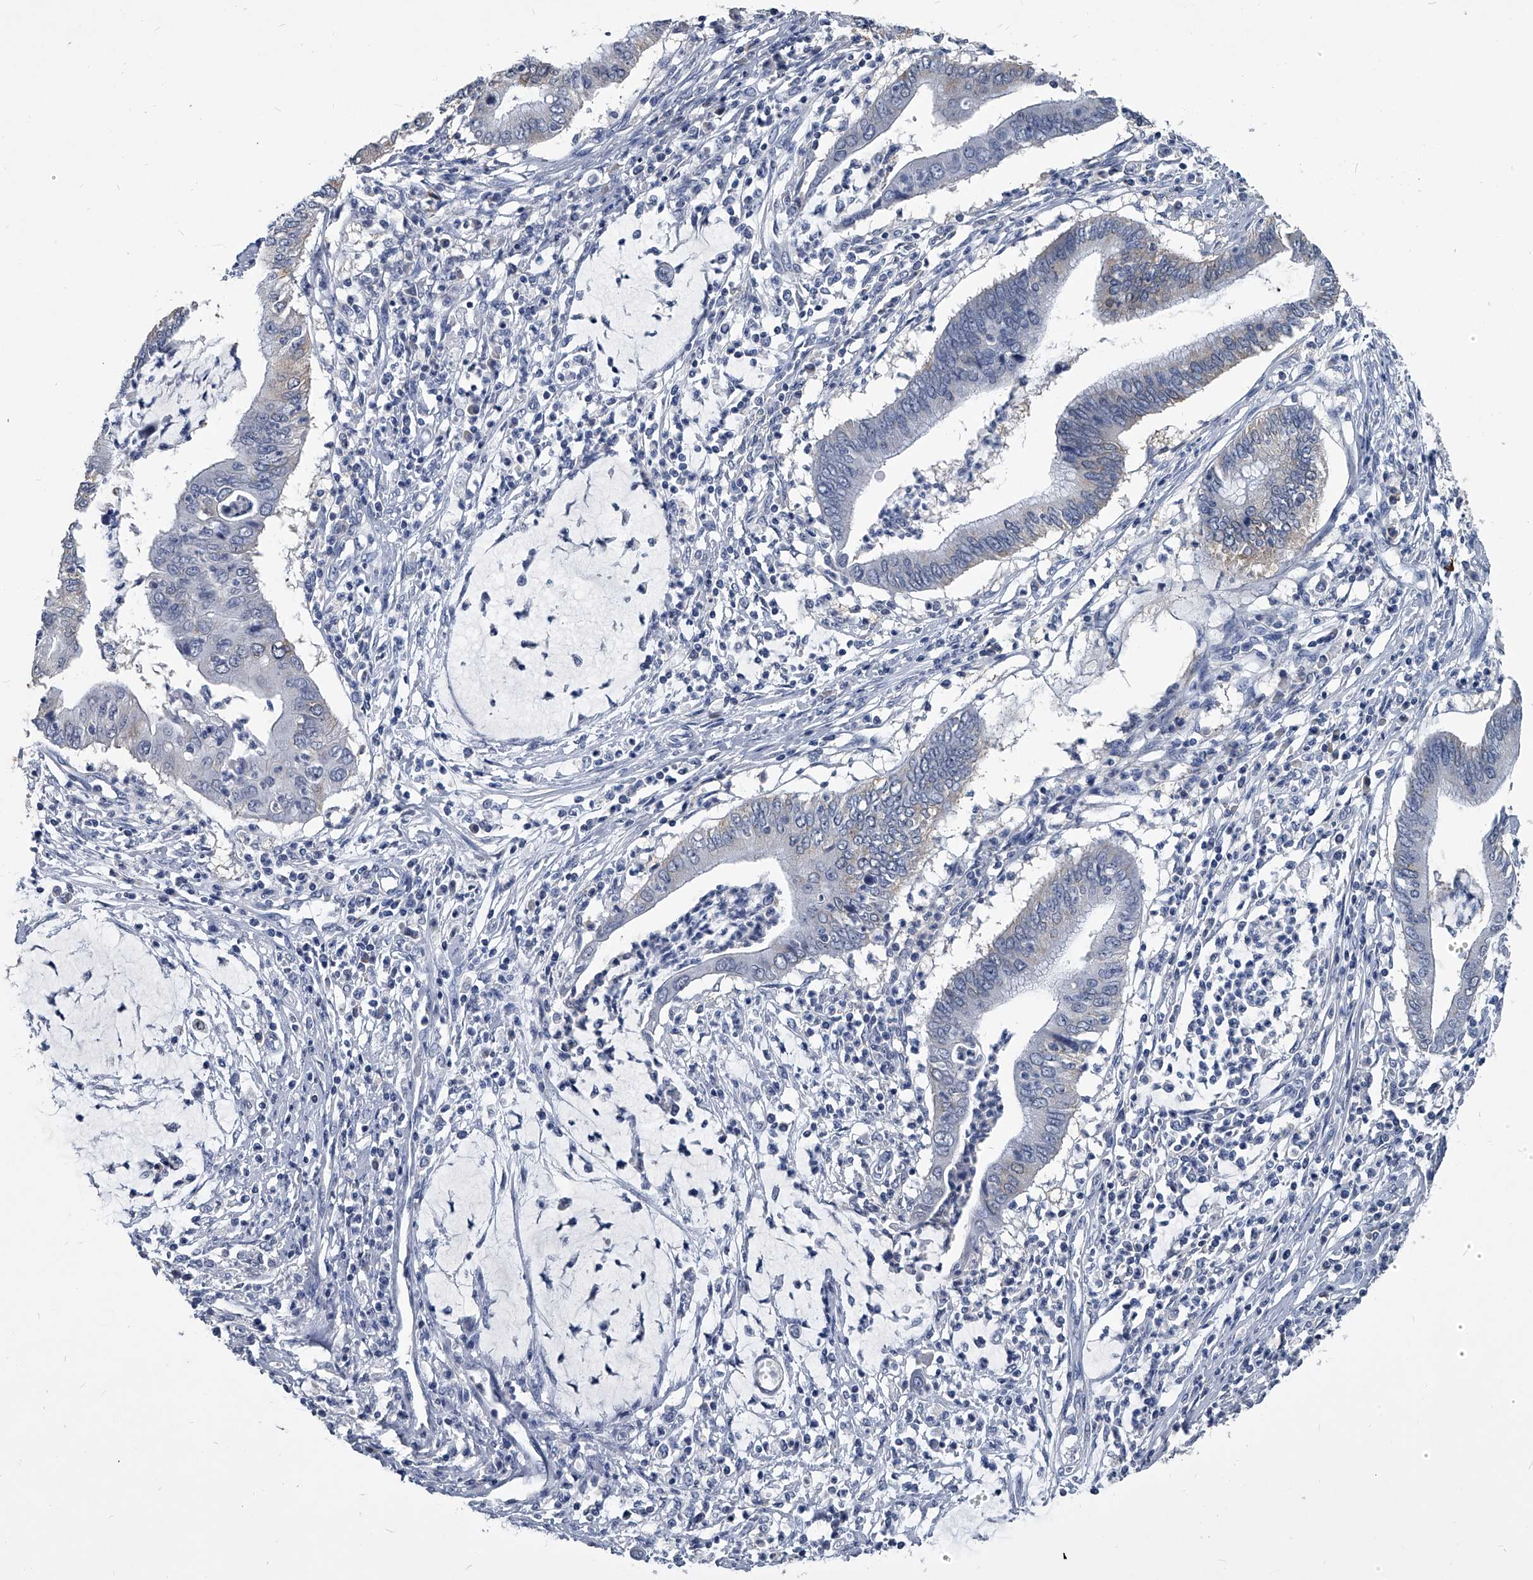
{"staining": {"intensity": "moderate", "quantity": "<25%", "location": "cytoplasmic/membranous"}, "tissue": "cervical cancer", "cell_type": "Tumor cells", "image_type": "cancer", "snomed": [{"axis": "morphology", "description": "Adenocarcinoma, NOS"}, {"axis": "topography", "description": "Cervix"}], "caption": "Immunohistochemistry (IHC) (DAB) staining of cervical adenocarcinoma reveals moderate cytoplasmic/membranous protein staining in about <25% of tumor cells. Using DAB (brown) and hematoxylin (blue) stains, captured at high magnification using brightfield microscopy.", "gene": "BCAS1", "patient": {"sex": "female", "age": 36}}